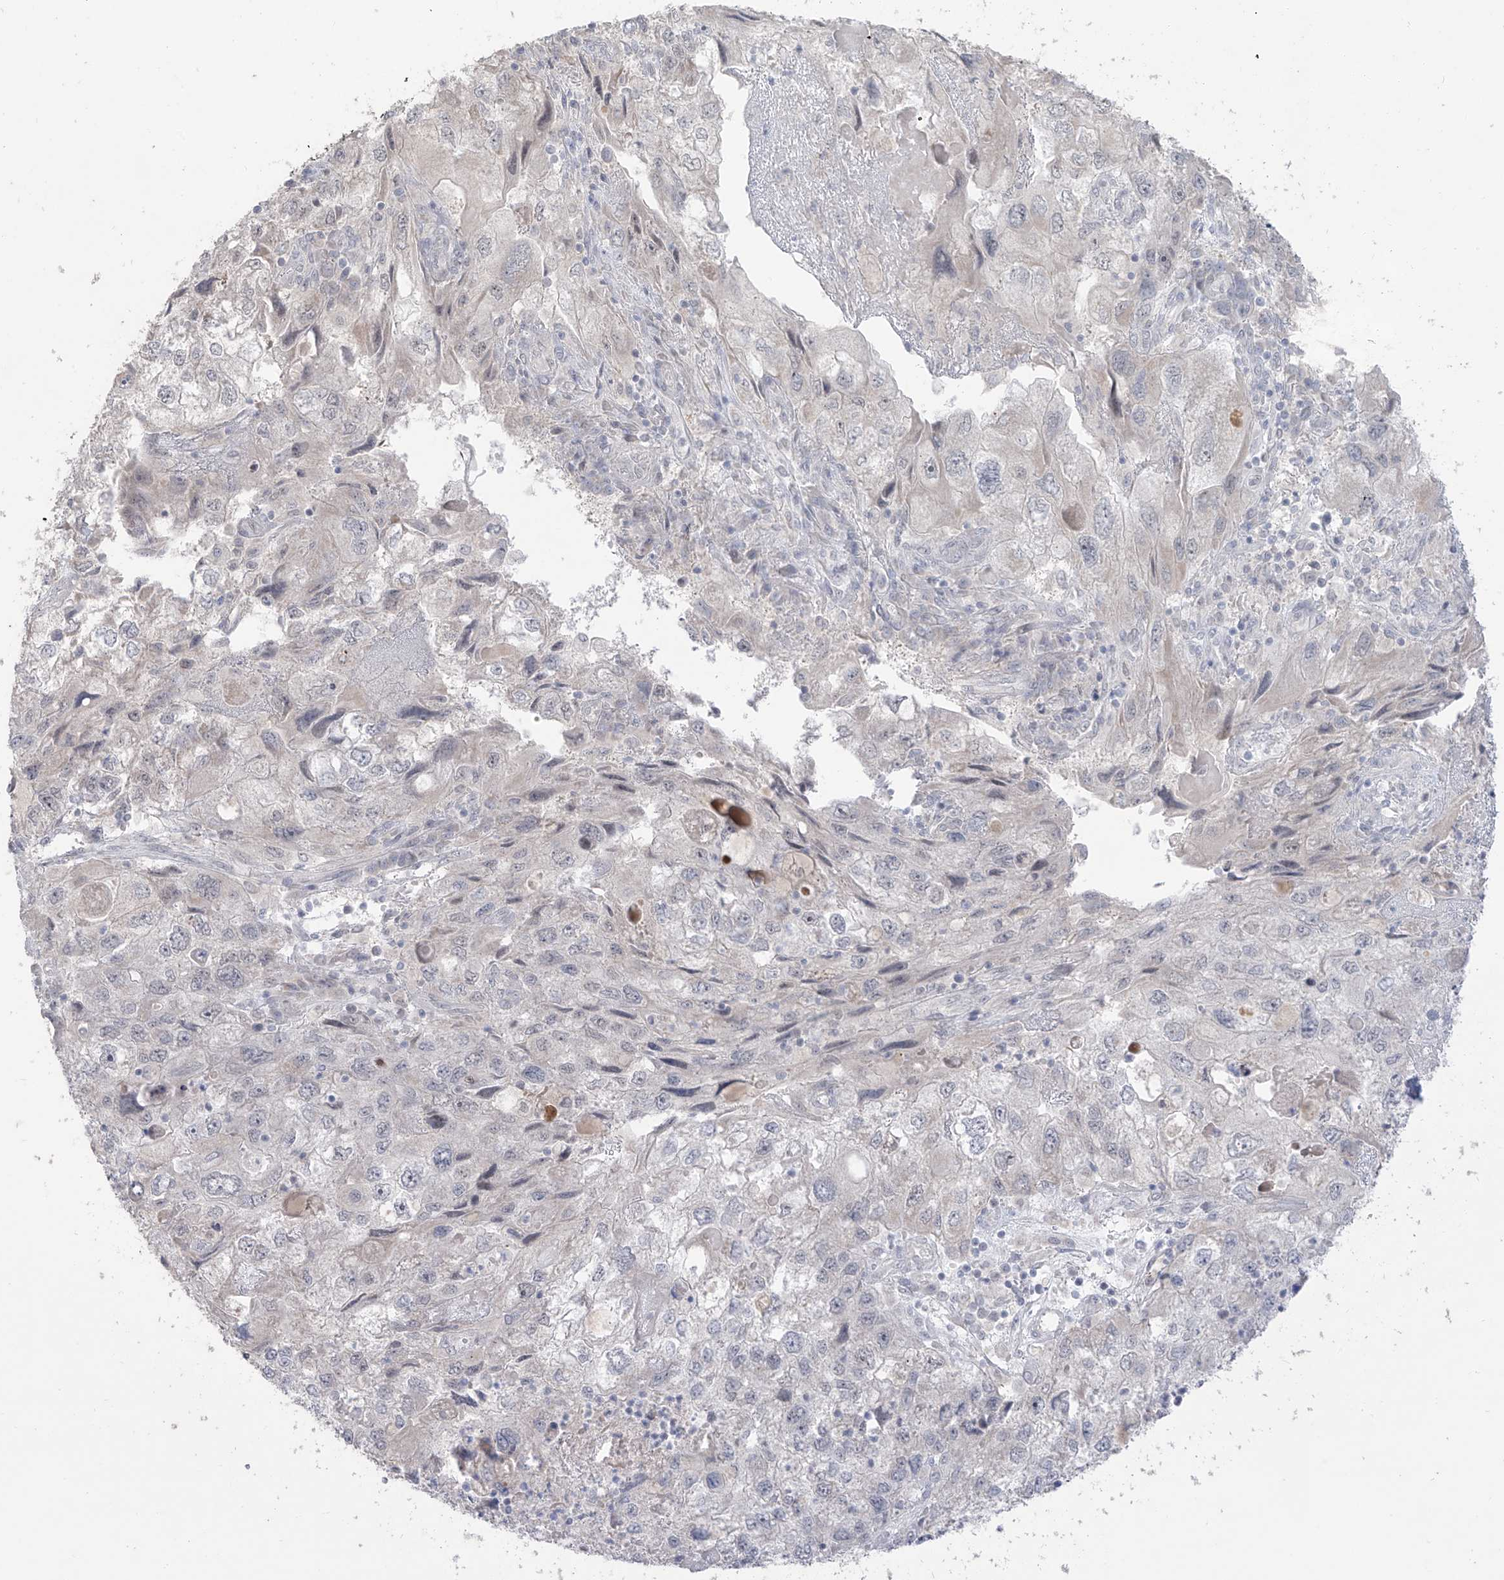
{"staining": {"intensity": "negative", "quantity": "none", "location": "none"}, "tissue": "endometrial cancer", "cell_type": "Tumor cells", "image_type": "cancer", "snomed": [{"axis": "morphology", "description": "Adenocarcinoma, NOS"}, {"axis": "topography", "description": "Endometrium"}], "caption": "Endometrial cancer (adenocarcinoma) was stained to show a protein in brown. There is no significant expression in tumor cells.", "gene": "OGT", "patient": {"sex": "female", "age": 49}}